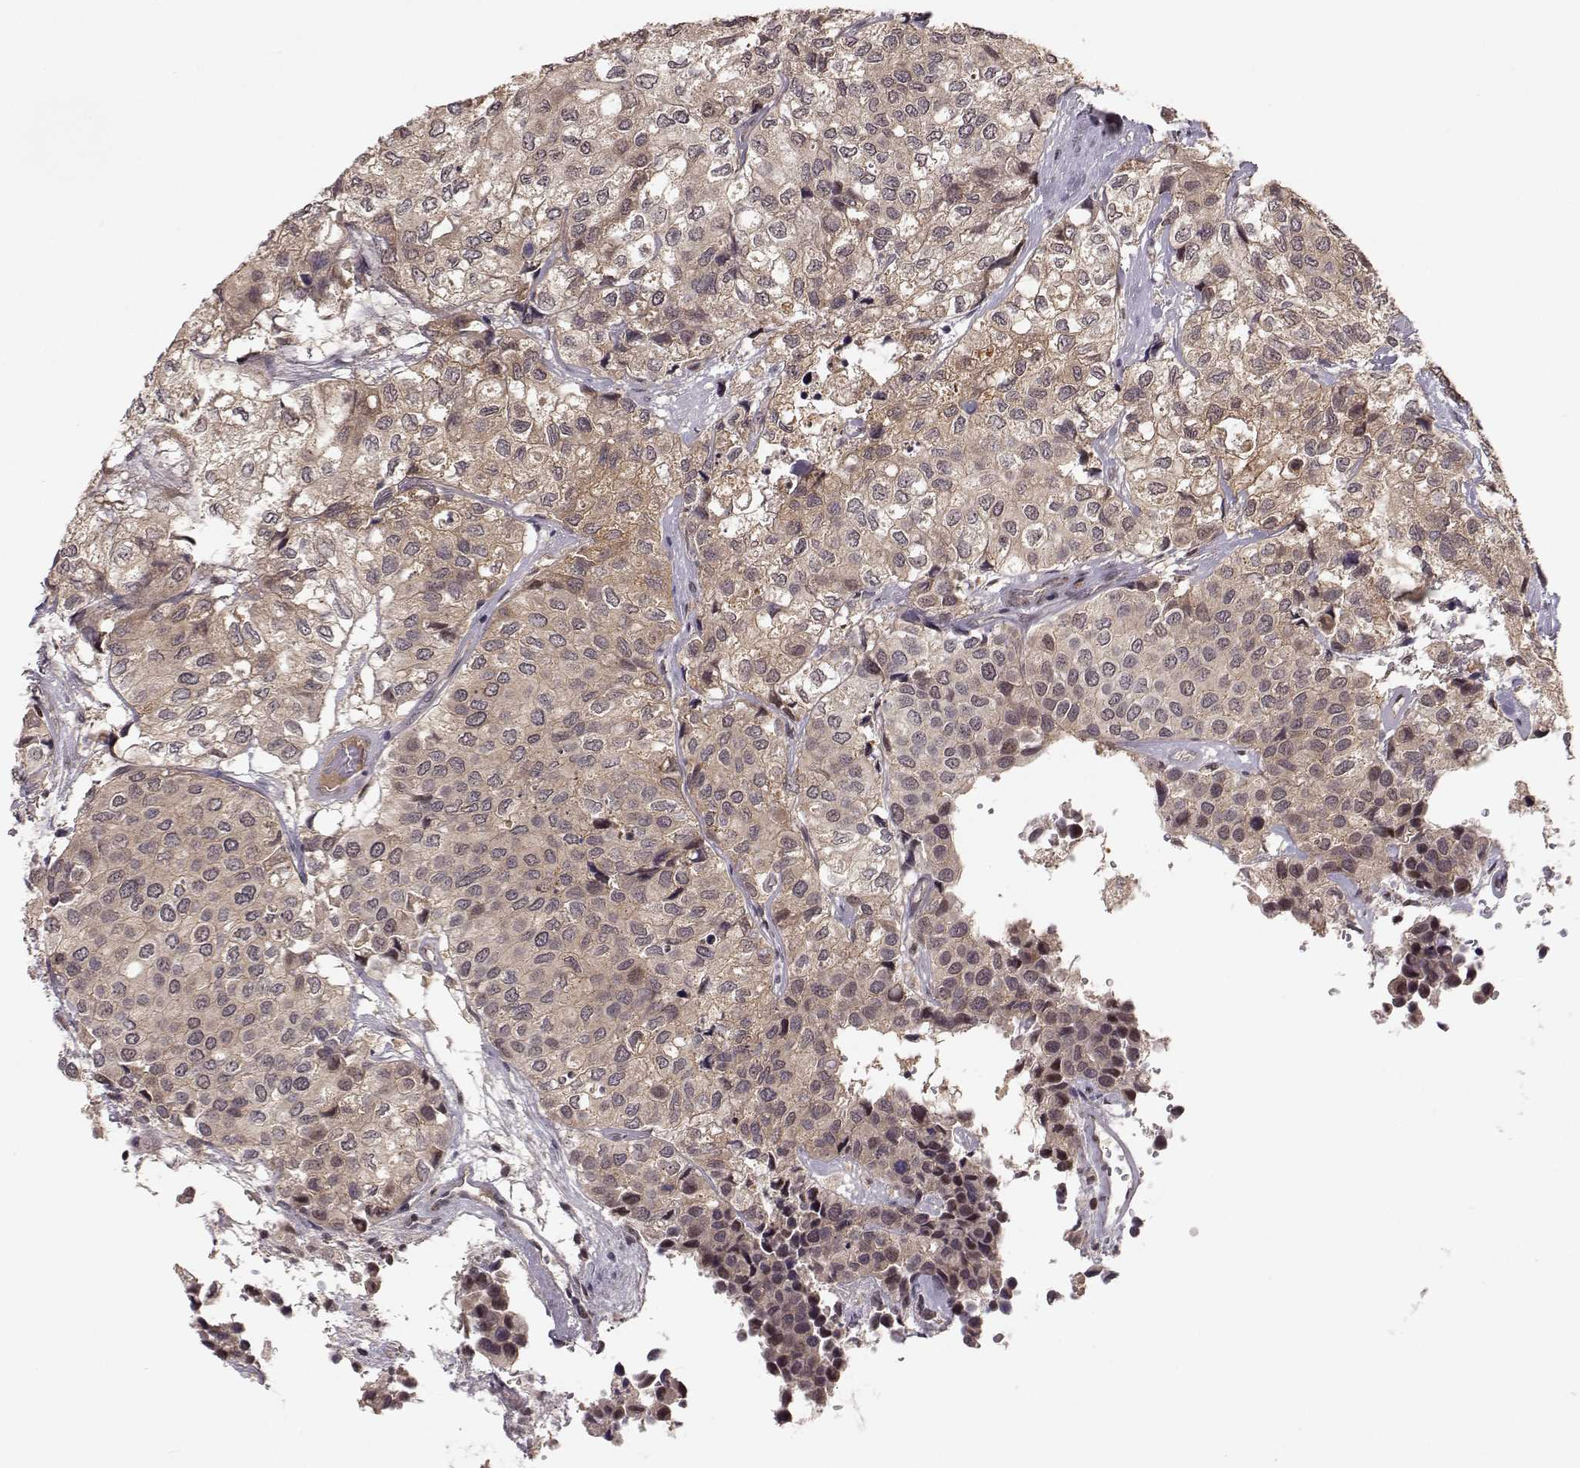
{"staining": {"intensity": "moderate", "quantity": "25%-75%", "location": "cytoplasmic/membranous"}, "tissue": "urothelial cancer", "cell_type": "Tumor cells", "image_type": "cancer", "snomed": [{"axis": "morphology", "description": "Urothelial carcinoma, High grade"}, {"axis": "topography", "description": "Urinary bladder"}], "caption": "The photomicrograph shows immunohistochemical staining of urothelial carcinoma (high-grade). There is moderate cytoplasmic/membranous positivity is present in approximately 25%-75% of tumor cells.", "gene": "PLEKHG3", "patient": {"sex": "male", "age": 73}}